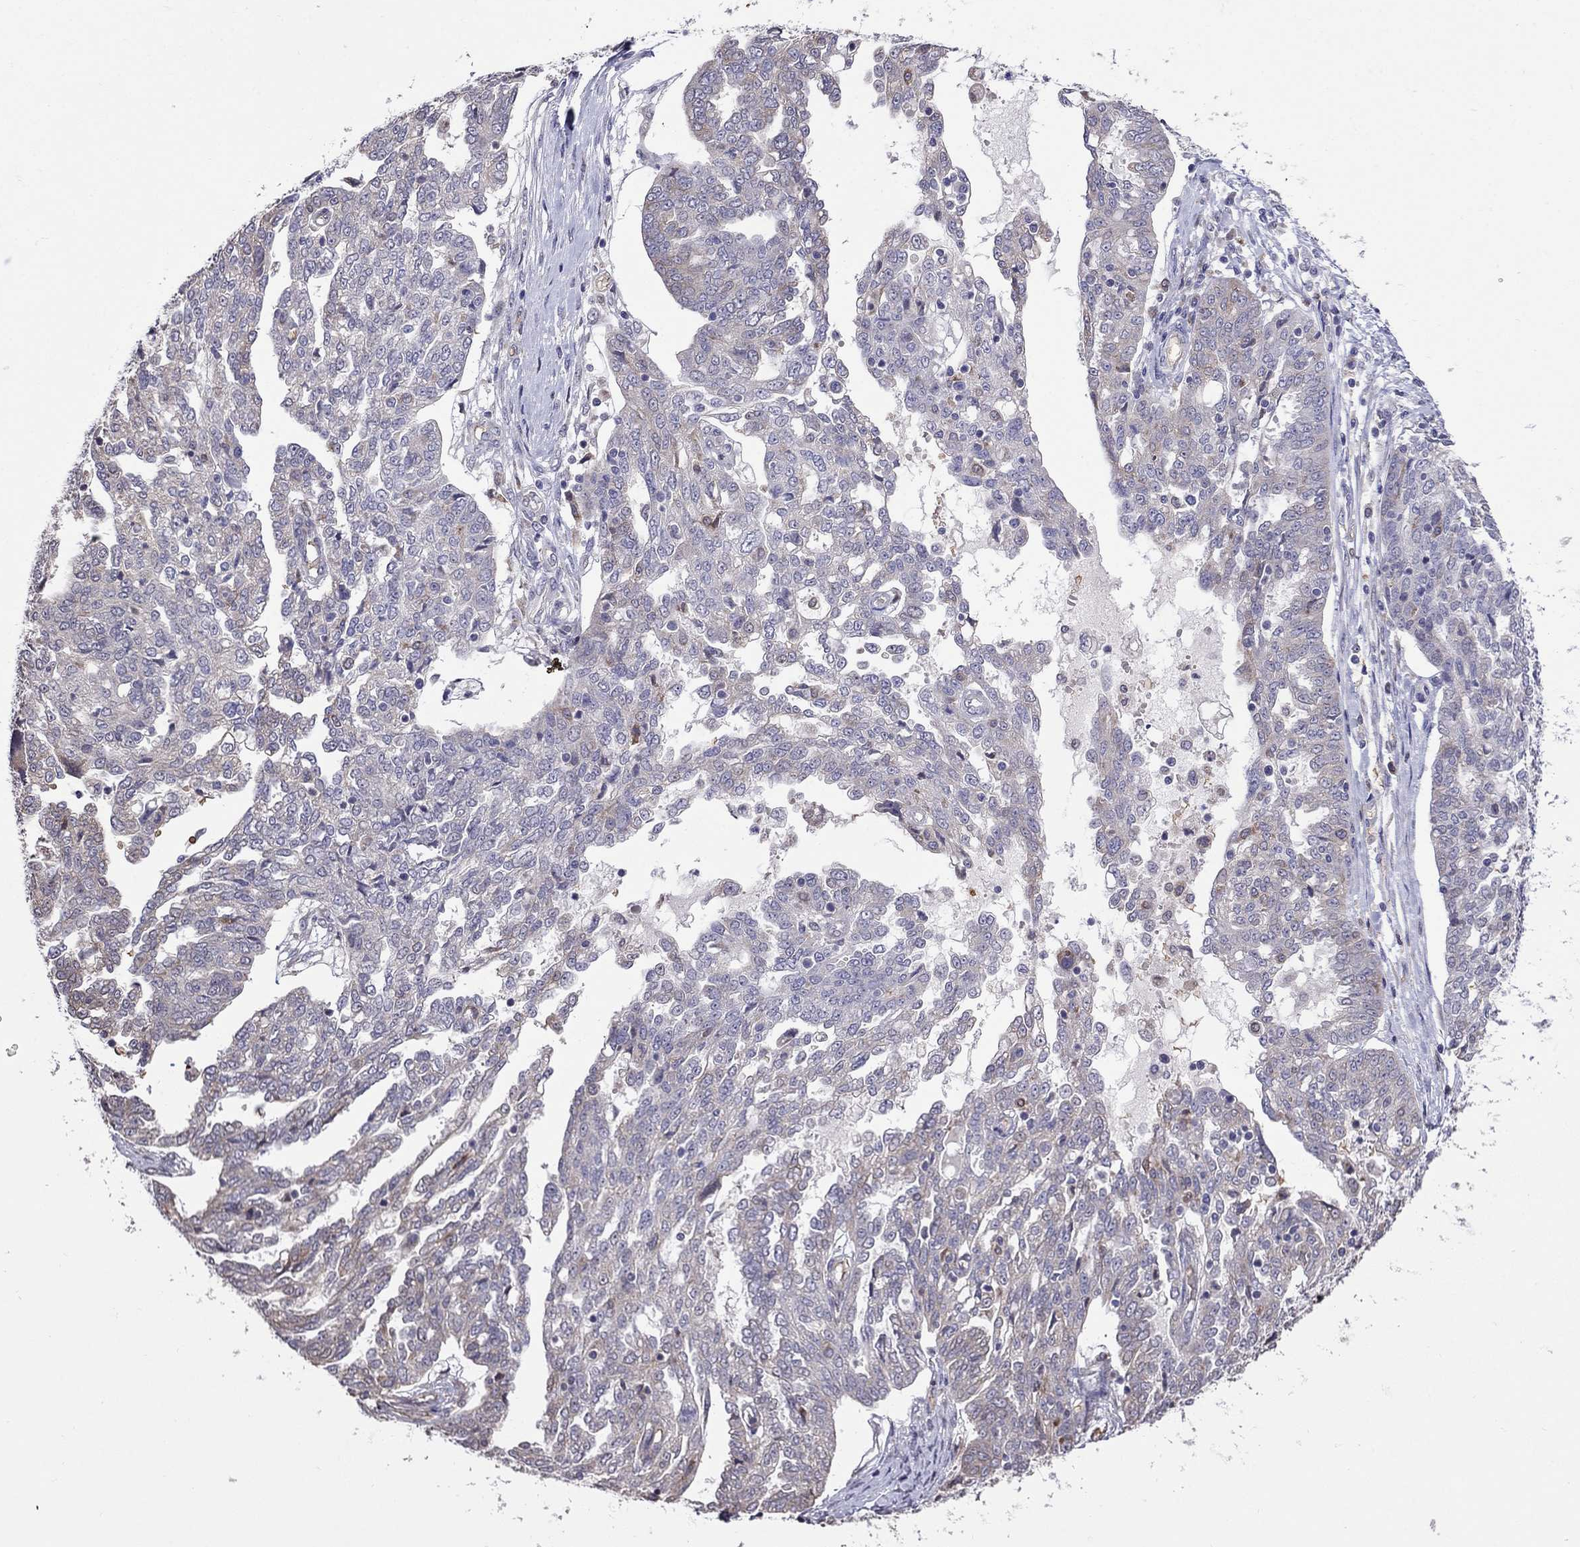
{"staining": {"intensity": "weak", "quantity": "<25%", "location": "cytoplasmic/membranous"}, "tissue": "ovarian cancer", "cell_type": "Tumor cells", "image_type": "cancer", "snomed": [{"axis": "morphology", "description": "Cystadenocarcinoma, serous, NOS"}, {"axis": "topography", "description": "Ovary"}], "caption": "Tumor cells are negative for protein expression in human ovarian serous cystadenocarcinoma.", "gene": "ADAM28", "patient": {"sex": "female", "age": 67}}